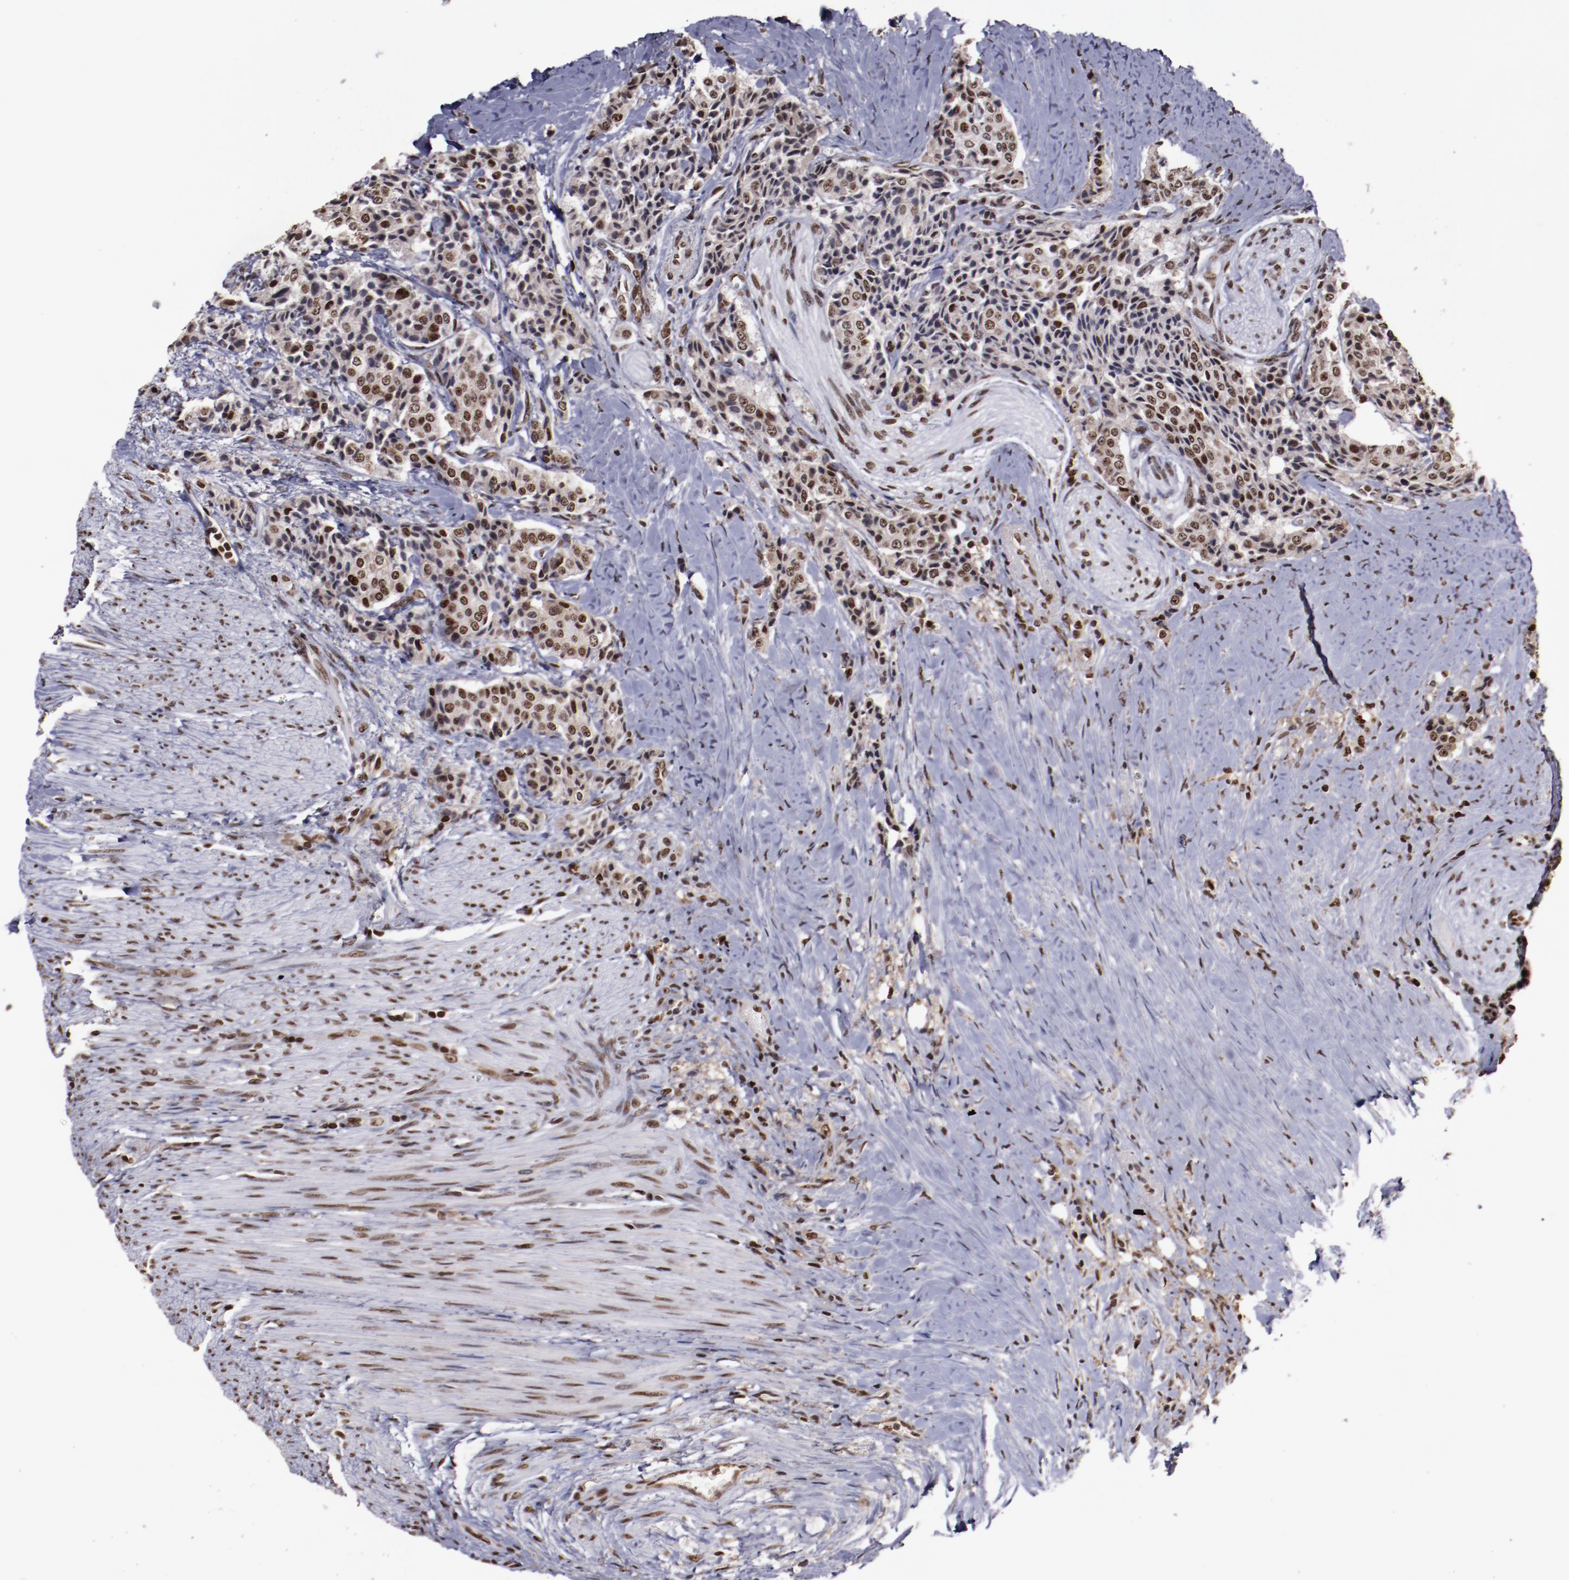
{"staining": {"intensity": "moderate", "quantity": ">75%", "location": "cytoplasmic/membranous,nuclear"}, "tissue": "carcinoid", "cell_type": "Tumor cells", "image_type": "cancer", "snomed": [{"axis": "morphology", "description": "Carcinoid, malignant, NOS"}, {"axis": "topography", "description": "Colon"}], "caption": "IHC image of neoplastic tissue: human carcinoid stained using immunohistochemistry (IHC) shows medium levels of moderate protein expression localized specifically in the cytoplasmic/membranous and nuclear of tumor cells, appearing as a cytoplasmic/membranous and nuclear brown color.", "gene": "APEX1", "patient": {"sex": "female", "age": 61}}